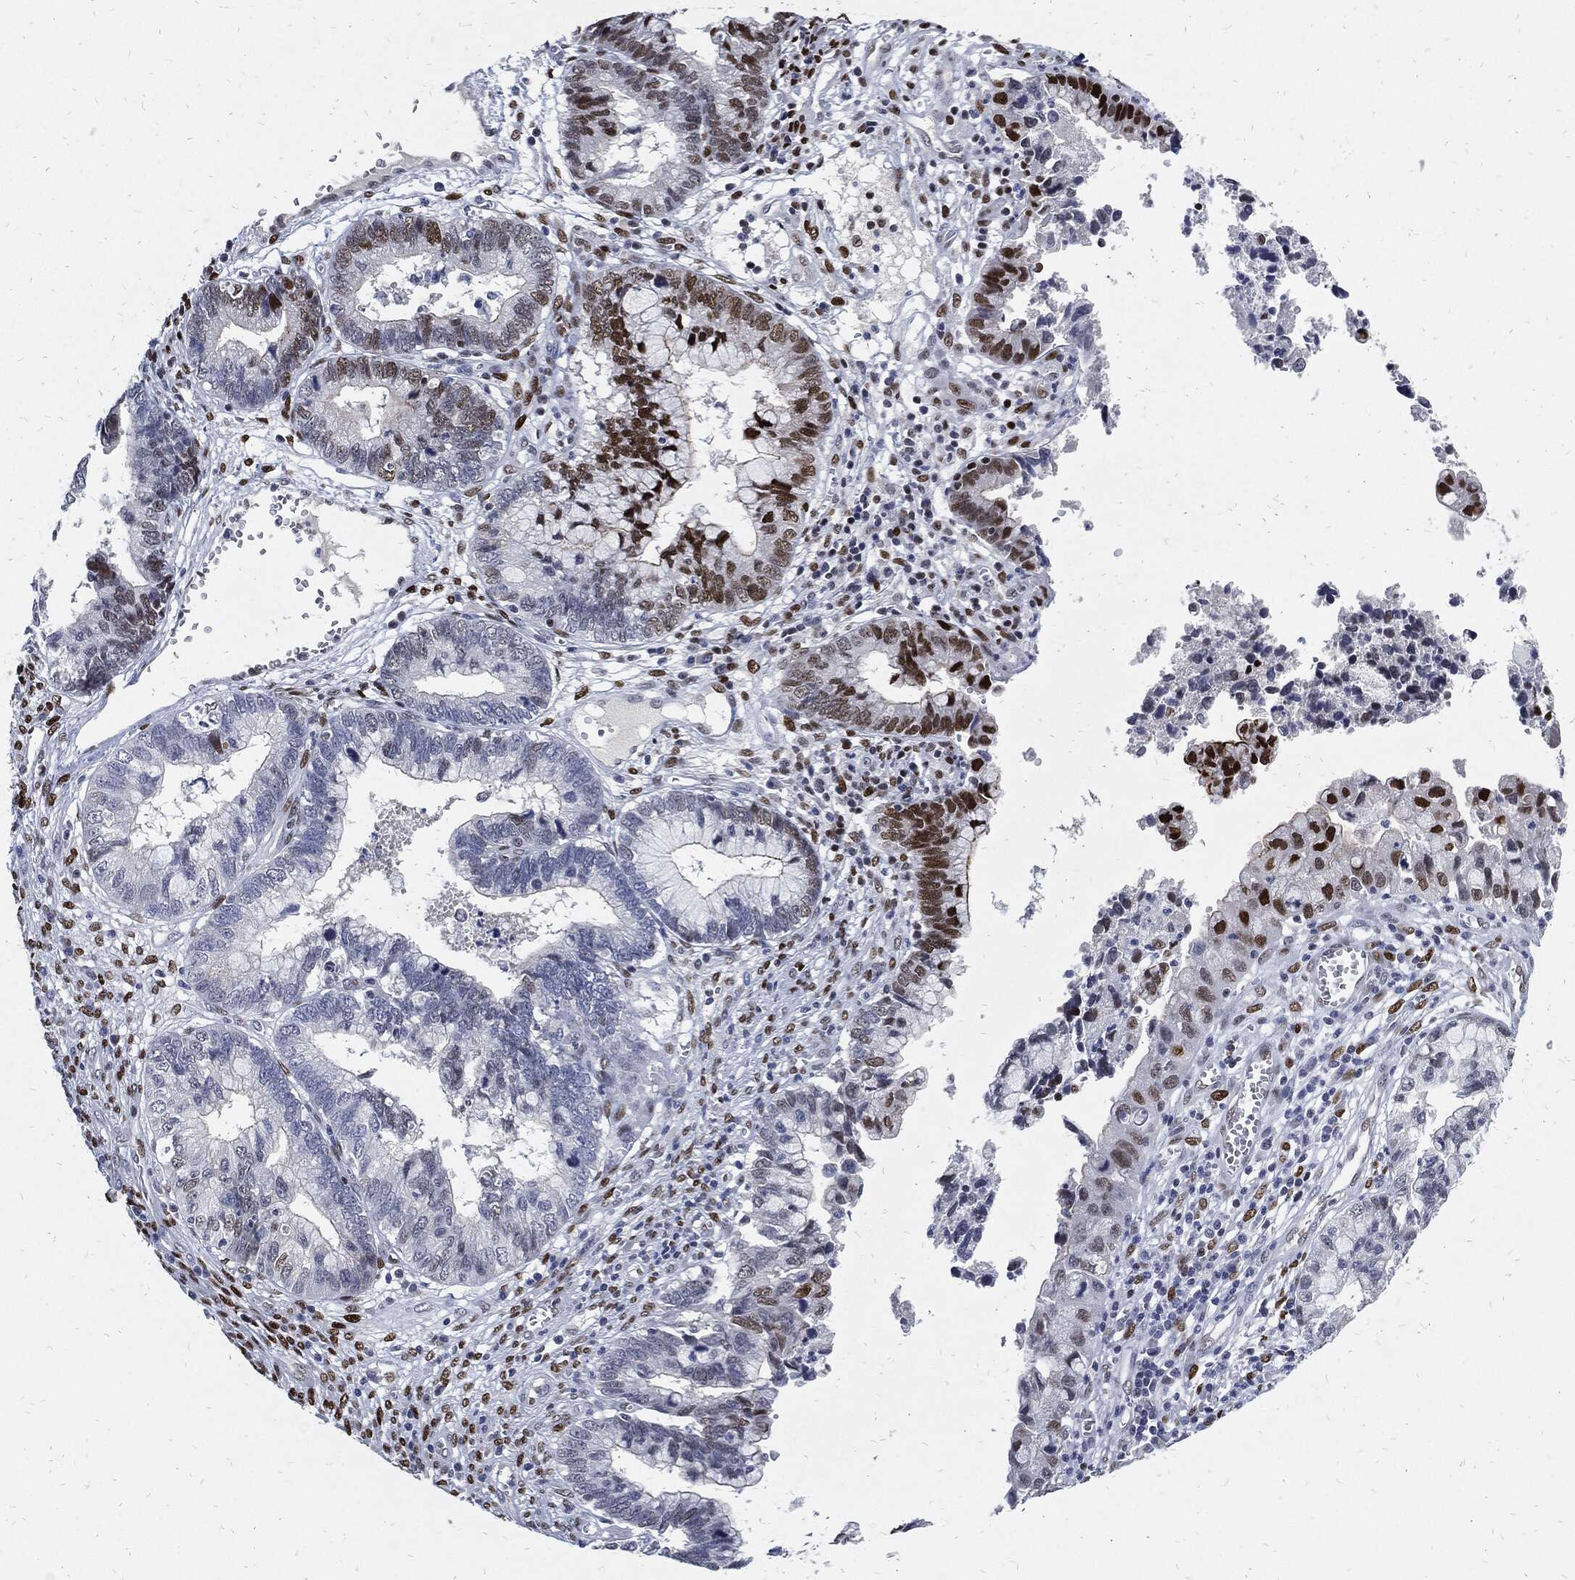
{"staining": {"intensity": "strong", "quantity": "<25%", "location": "nuclear"}, "tissue": "cervical cancer", "cell_type": "Tumor cells", "image_type": "cancer", "snomed": [{"axis": "morphology", "description": "Adenocarcinoma, NOS"}, {"axis": "topography", "description": "Cervix"}], "caption": "Adenocarcinoma (cervical) stained with DAB immunohistochemistry displays medium levels of strong nuclear staining in about <25% of tumor cells.", "gene": "JUN", "patient": {"sex": "female", "age": 44}}